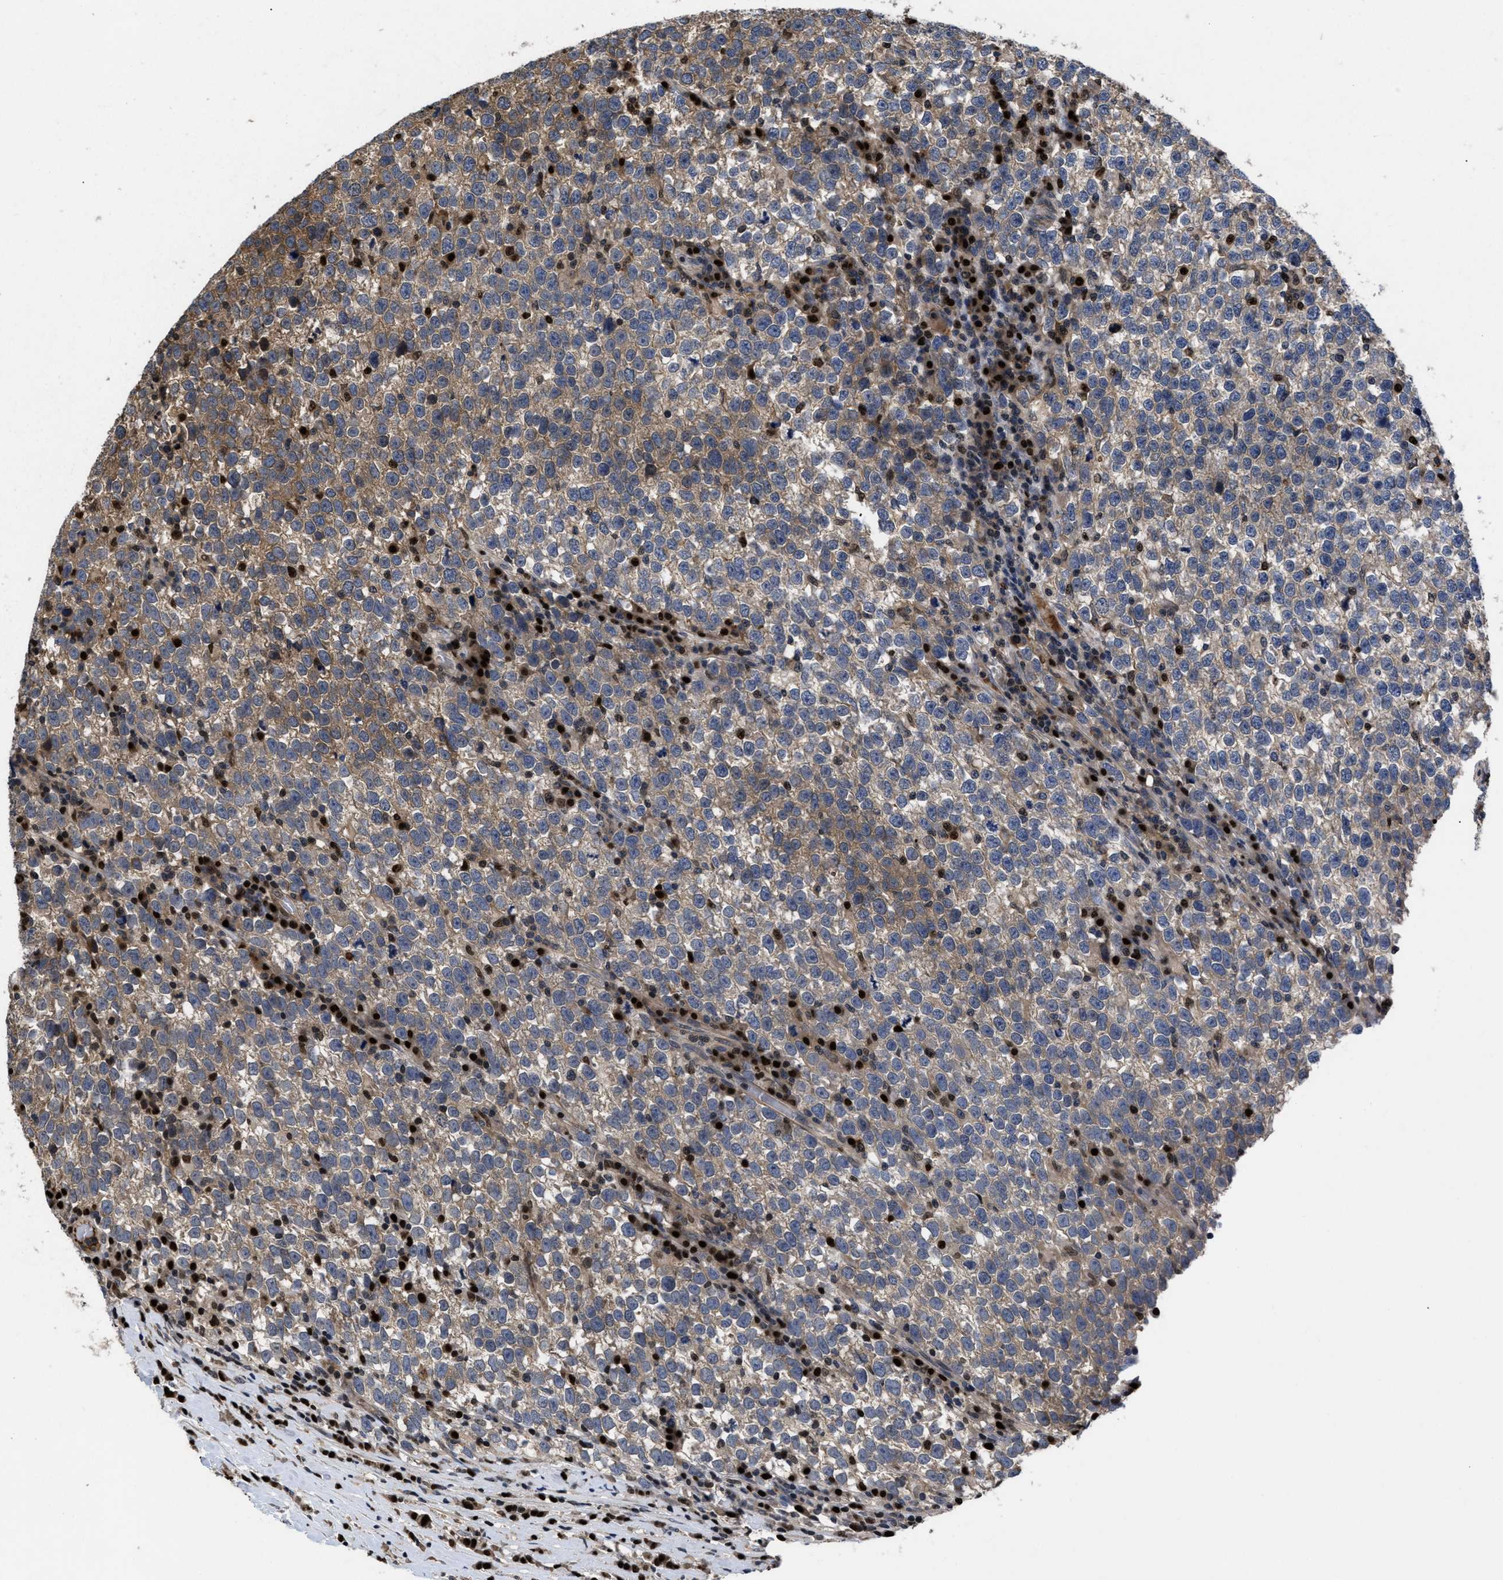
{"staining": {"intensity": "weak", "quantity": ">75%", "location": "cytoplasmic/membranous"}, "tissue": "testis cancer", "cell_type": "Tumor cells", "image_type": "cancer", "snomed": [{"axis": "morphology", "description": "Normal tissue, NOS"}, {"axis": "morphology", "description": "Seminoma, NOS"}, {"axis": "topography", "description": "Testis"}], "caption": "Testis cancer stained for a protein (brown) demonstrates weak cytoplasmic/membranous positive staining in approximately >75% of tumor cells.", "gene": "FAM200A", "patient": {"sex": "male", "age": 43}}